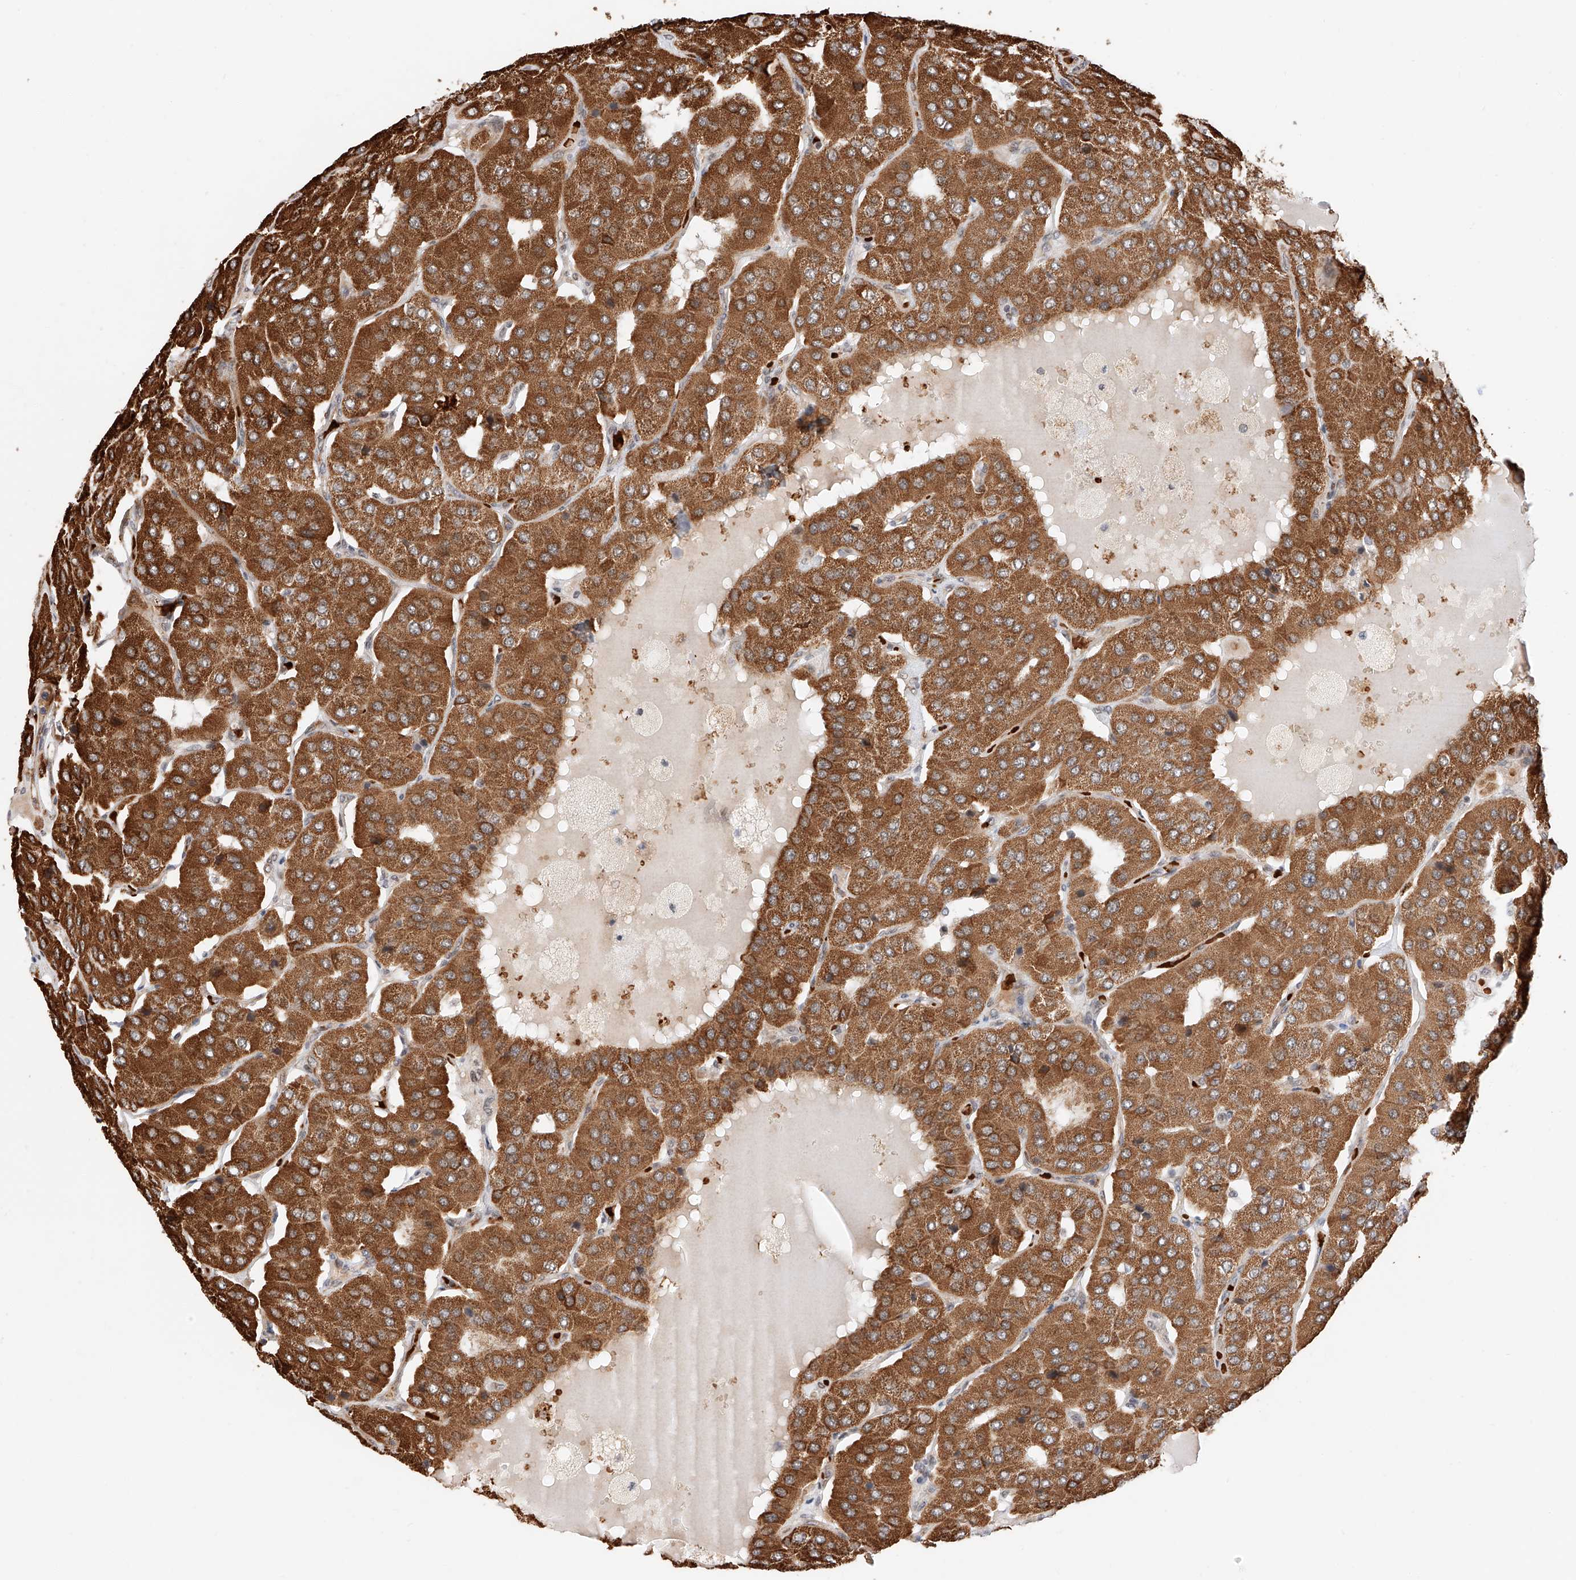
{"staining": {"intensity": "strong", "quantity": ">75%", "location": "cytoplasmic/membranous"}, "tissue": "parathyroid gland", "cell_type": "Glandular cells", "image_type": "normal", "snomed": [{"axis": "morphology", "description": "Normal tissue, NOS"}, {"axis": "morphology", "description": "Adenoma, NOS"}, {"axis": "topography", "description": "Parathyroid gland"}], "caption": "Immunohistochemistry (IHC) image of unremarkable parathyroid gland: human parathyroid gland stained using immunohistochemistry displays high levels of strong protein expression localized specifically in the cytoplasmic/membranous of glandular cells, appearing as a cytoplasmic/membranous brown color.", "gene": "THTPA", "patient": {"sex": "female", "age": 86}}